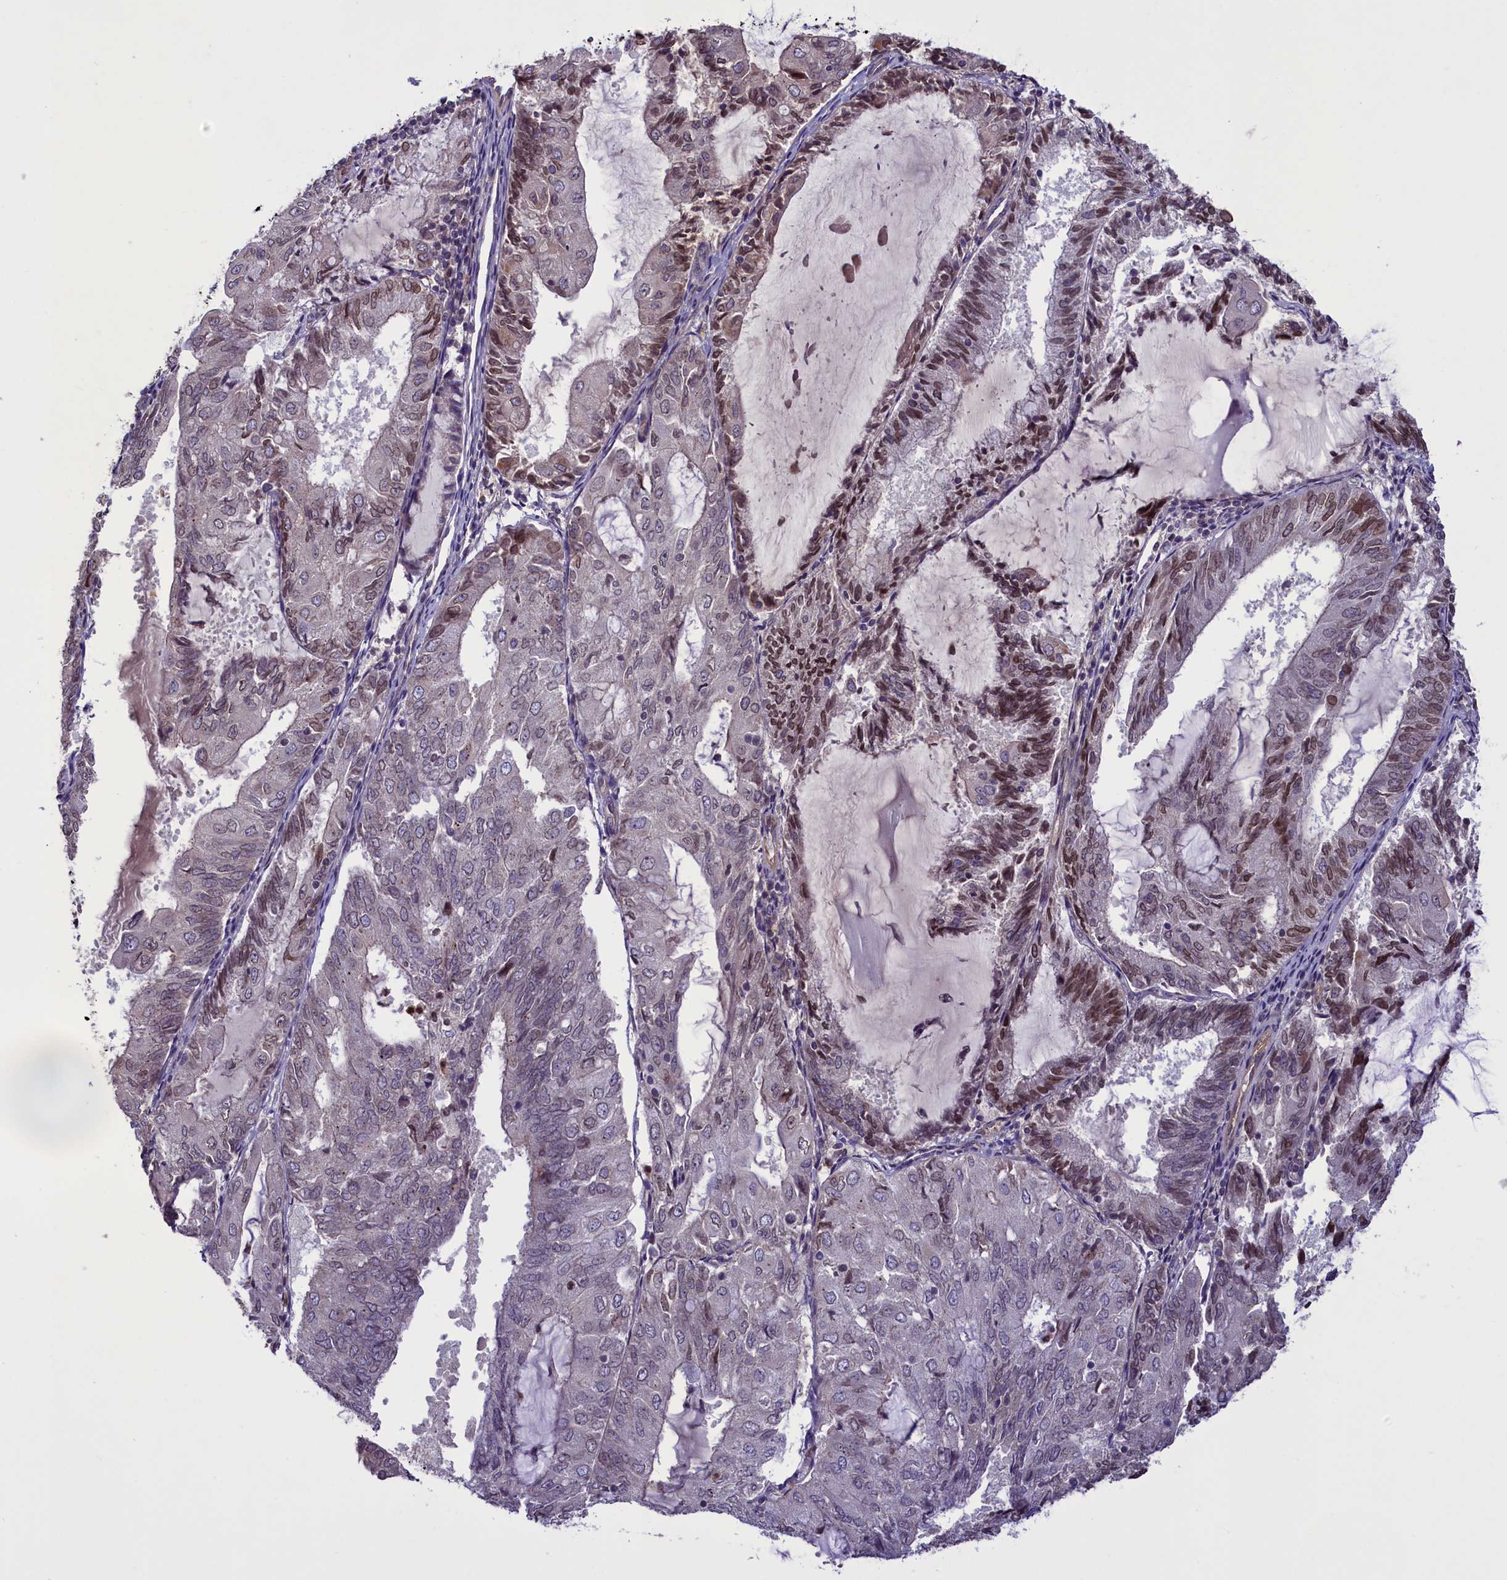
{"staining": {"intensity": "moderate", "quantity": "<25%", "location": "nuclear"}, "tissue": "endometrial cancer", "cell_type": "Tumor cells", "image_type": "cancer", "snomed": [{"axis": "morphology", "description": "Adenocarcinoma, NOS"}, {"axis": "topography", "description": "Endometrium"}], "caption": "An immunohistochemistry (IHC) image of tumor tissue is shown. Protein staining in brown highlights moderate nuclear positivity in endometrial adenocarcinoma within tumor cells.", "gene": "CCDC125", "patient": {"sex": "female", "age": 81}}